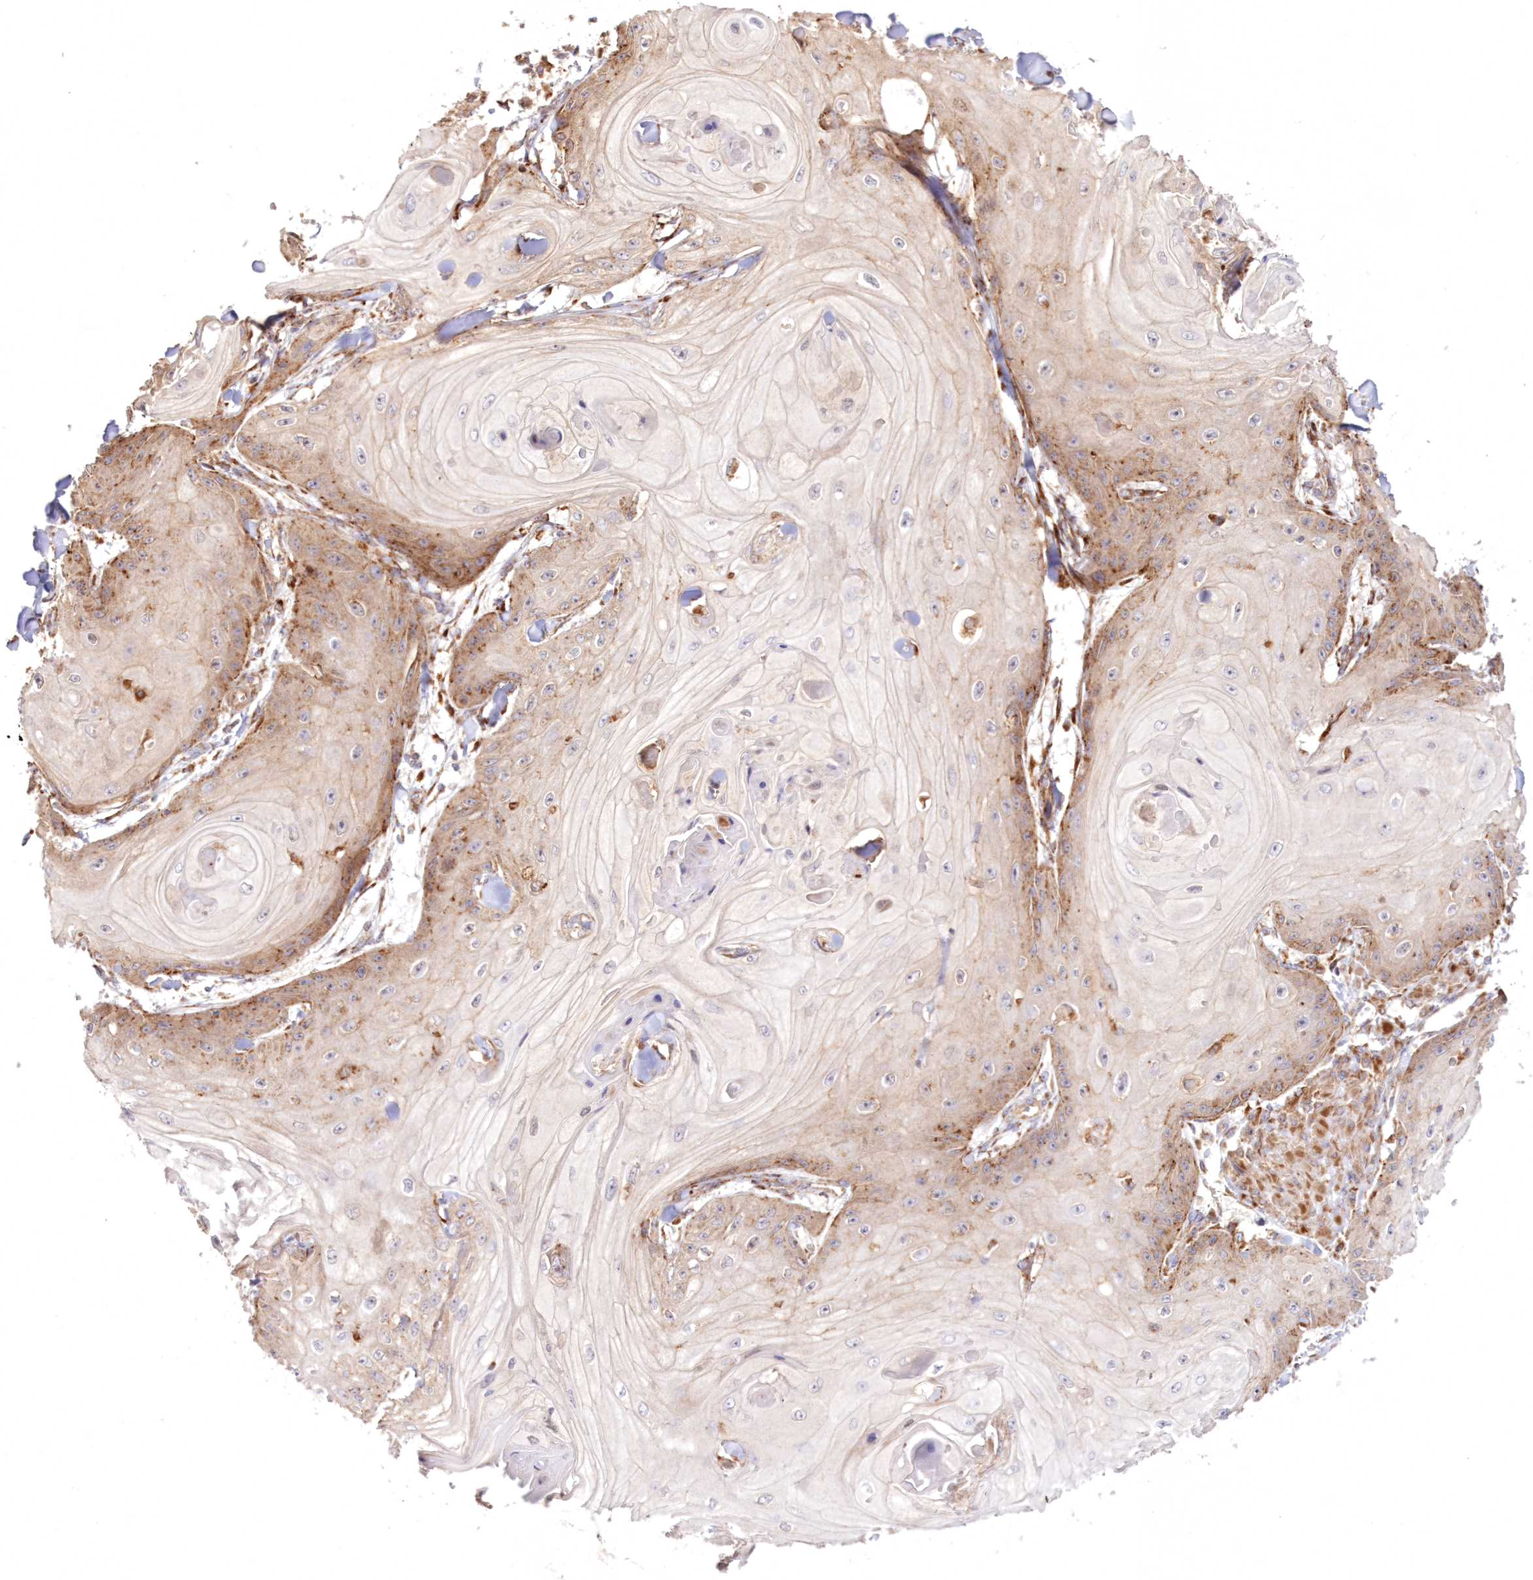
{"staining": {"intensity": "moderate", "quantity": "25%-75%", "location": "cytoplasmic/membranous"}, "tissue": "skin cancer", "cell_type": "Tumor cells", "image_type": "cancer", "snomed": [{"axis": "morphology", "description": "Squamous cell carcinoma, NOS"}, {"axis": "topography", "description": "Skin"}], "caption": "Immunohistochemical staining of human skin squamous cell carcinoma exhibits medium levels of moderate cytoplasmic/membranous protein staining in about 25%-75% of tumor cells.", "gene": "DDO", "patient": {"sex": "male", "age": 74}}